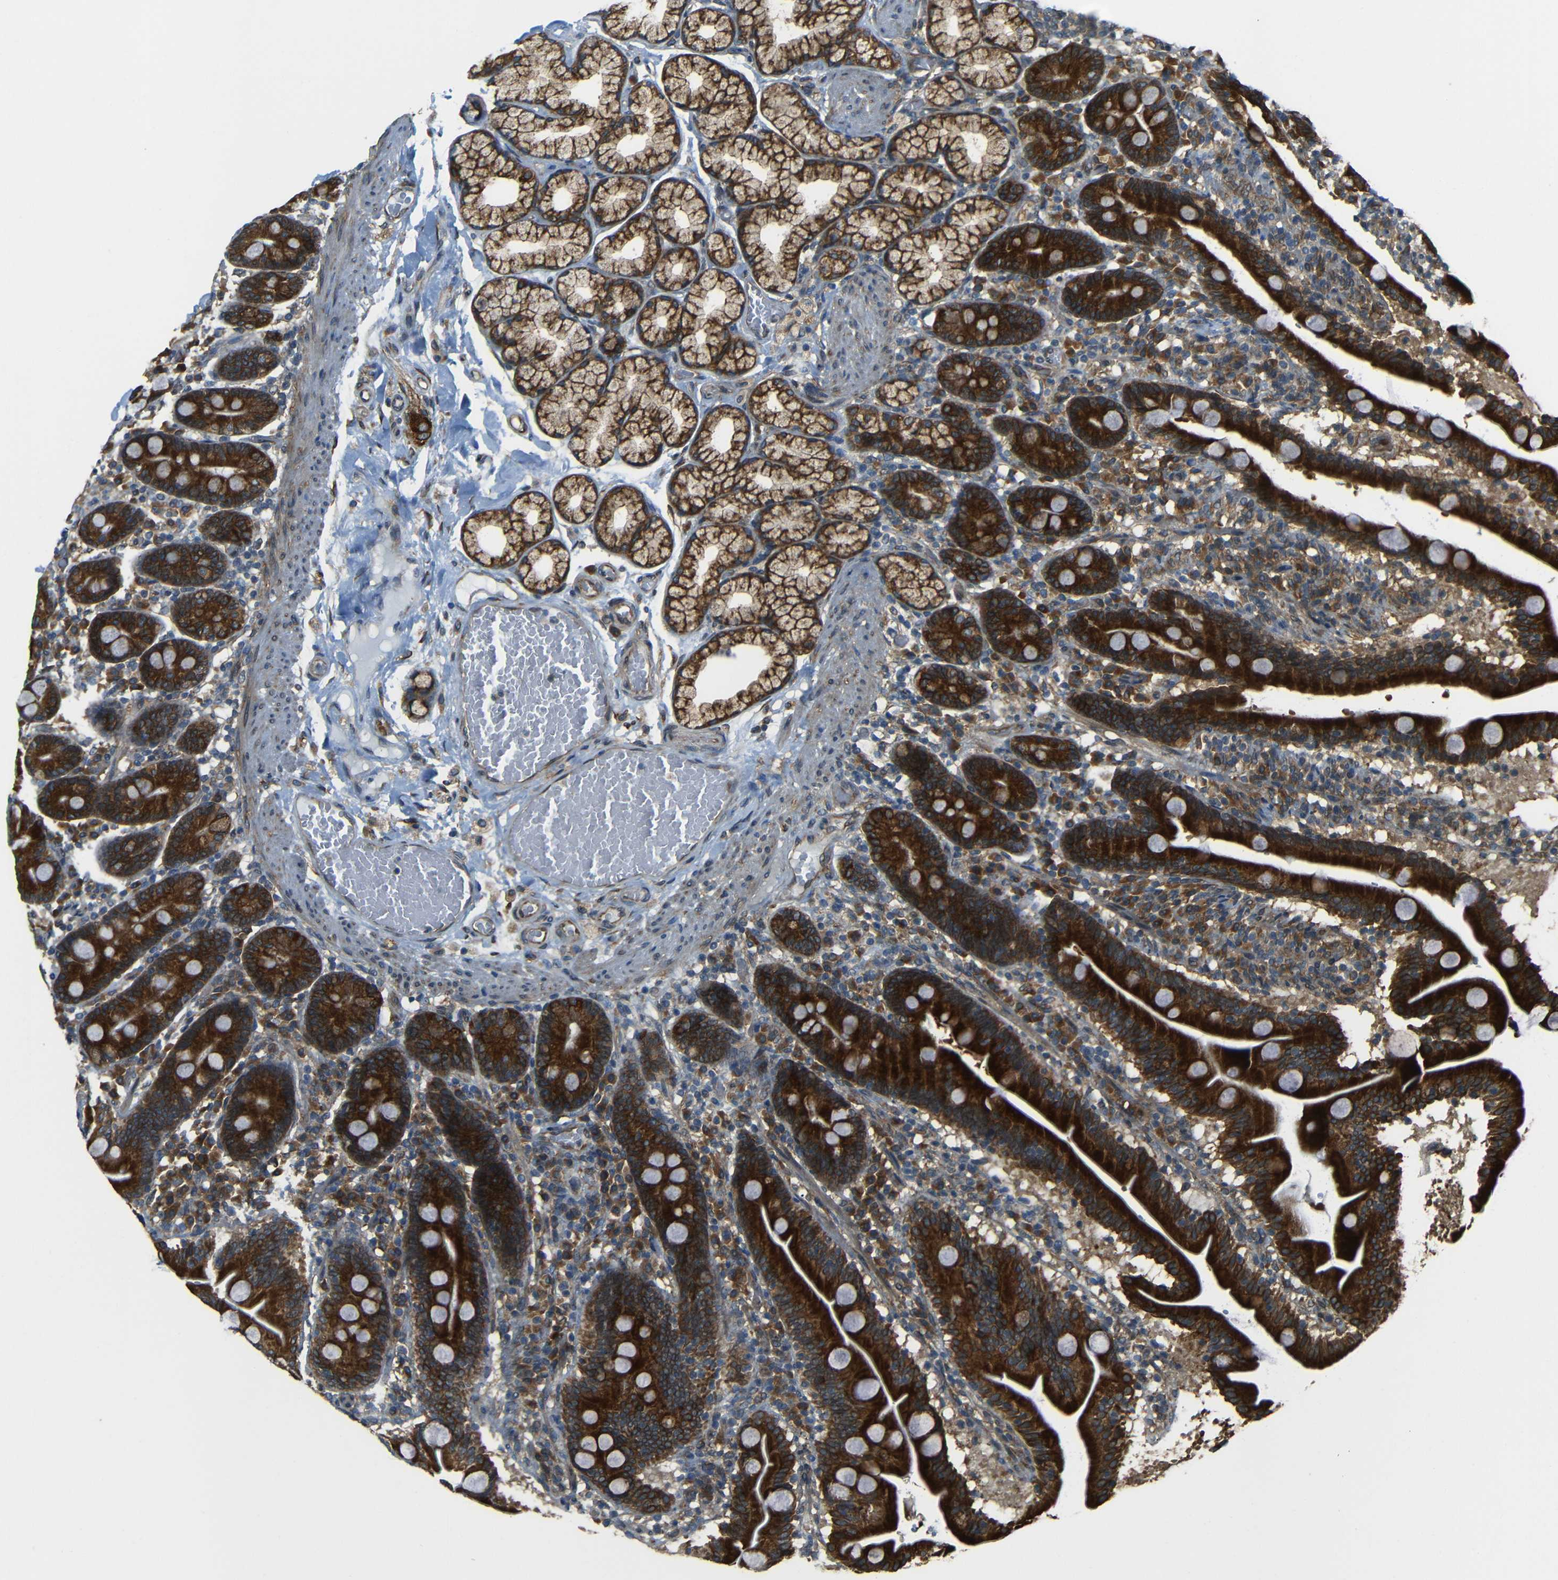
{"staining": {"intensity": "strong", "quantity": ">75%", "location": "cytoplasmic/membranous"}, "tissue": "duodenum", "cell_type": "Glandular cells", "image_type": "normal", "snomed": [{"axis": "morphology", "description": "Normal tissue, NOS"}, {"axis": "topography", "description": "Duodenum"}], "caption": "The photomicrograph reveals immunohistochemical staining of benign duodenum. There is strong cytoplasmic/membranous positivity is identified in approximately >75% of glandular cells. (Brightfield microscopy of DAB IHC at high magnification).", "gene": "VAPB", "patient": {"sex": "male", "age": 54}}